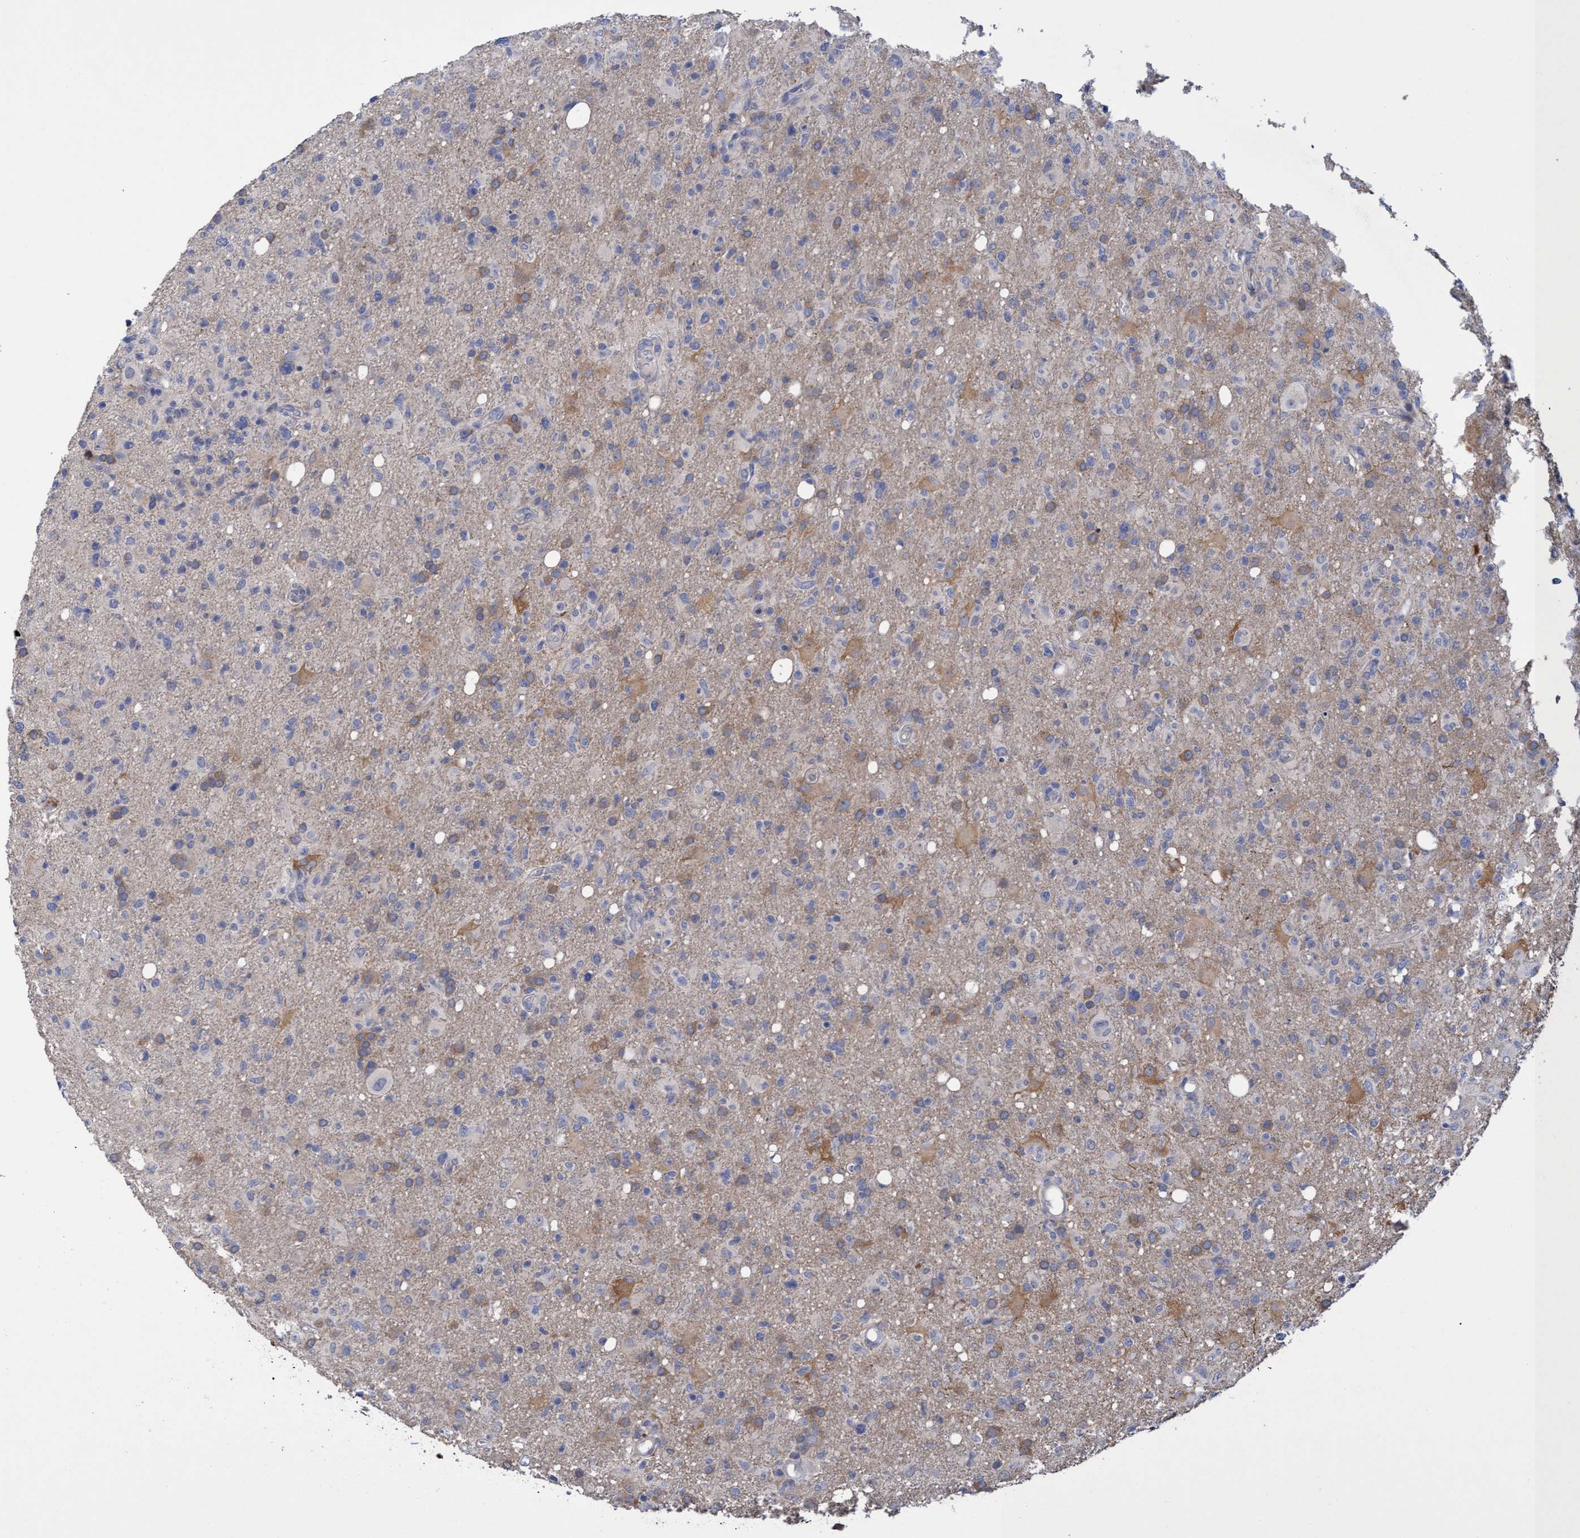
{"staining": {"intensity": "weak", "quantity": "25%-75%", "location": "cytoplasmic/membranous"}, "tissue": "glioma", "cell_type": "Tumor cells", "image_type": "cancer", "snomed": [{"axis": "morphology", "description": "Glioma, malignant, High grade"}, {"axis": "topography", "description": "Brain"}], "caption": "Immunohistochemical staining of human malignant high-grade glioma demonstrates low levels of weak cytoplasmic/membranous protein staining in about 25%-75% of tumor cells.", "gene": "SEMA4D", "patient": {"sex": "female", "age": 57}}